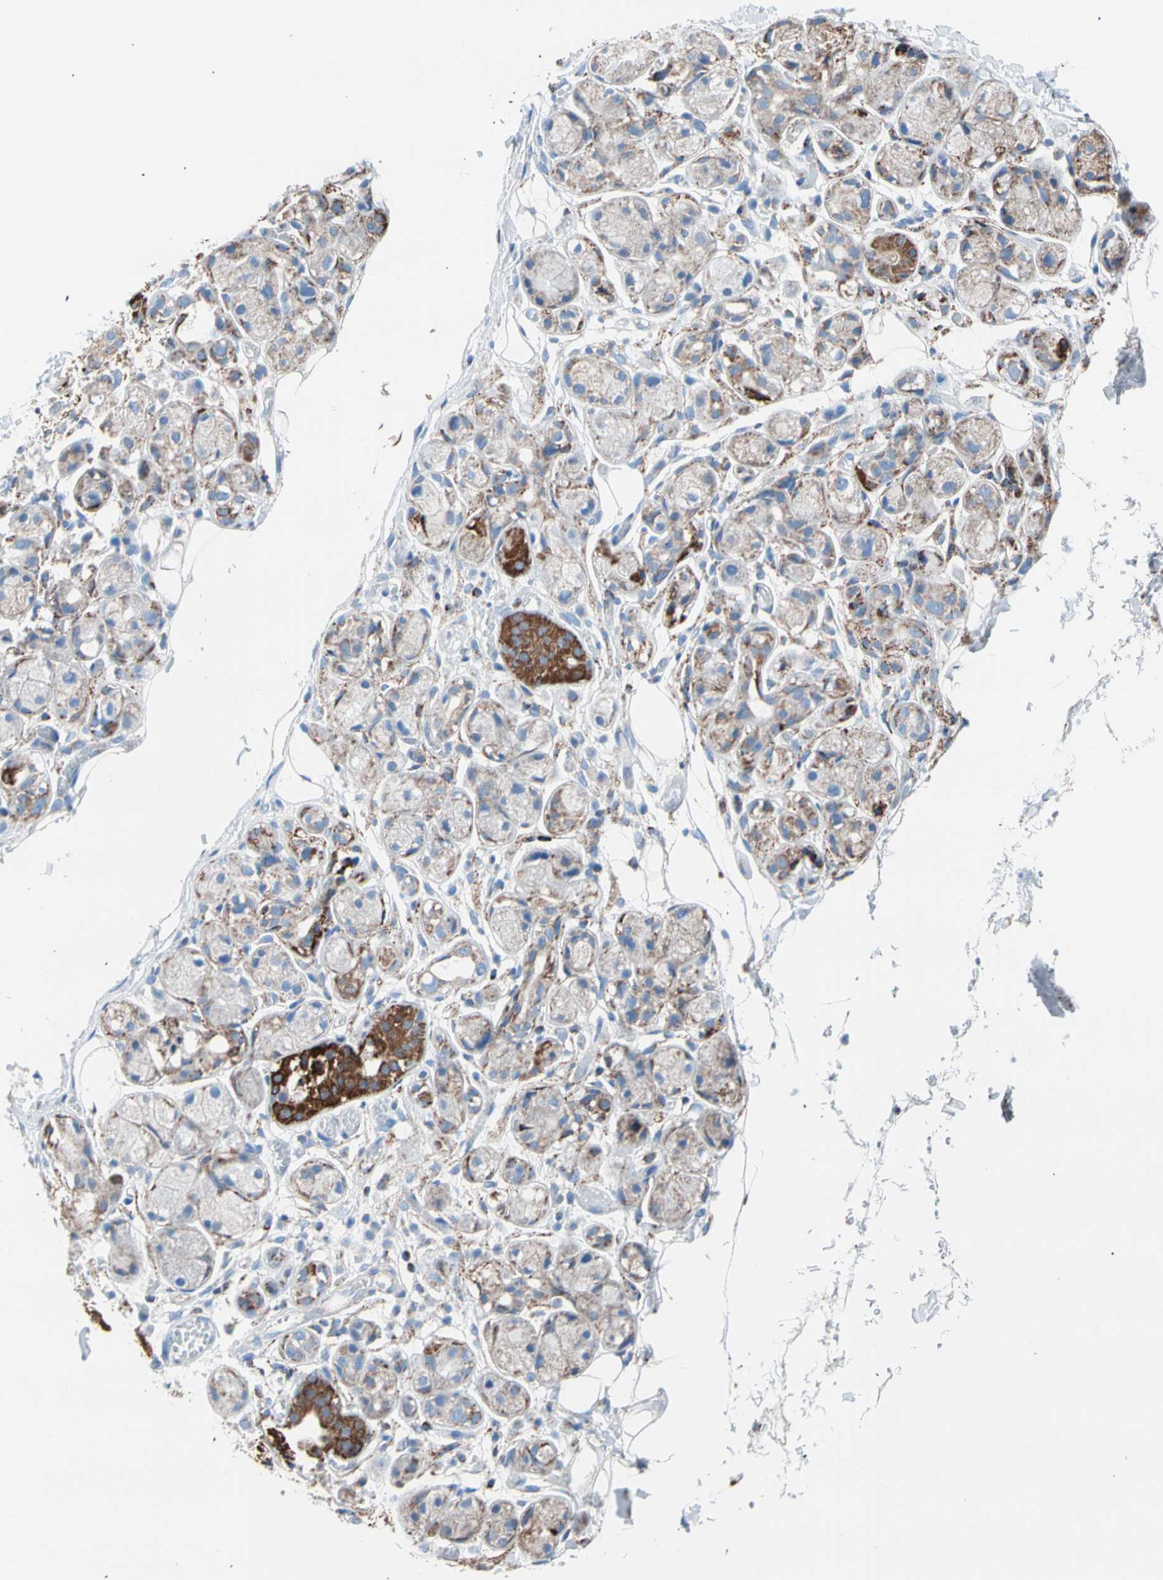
{"staining": {"intensity": "negative", "quantity": "none", "location": "none"}, "tissue": "adipose tissue", "cell_type": "Adipocytes", "image_type": "normal", "snomed": [{"axis": "morphology", "description": "Normal tissue, NOS"}, {"axis": "morphology", "description": "Inflammation, NOS"}, {"axis": "topography", "description": "Vascular tissue"}, {"axis": "topography", "description": "Salivary gland"}], "caption": "High power microscopy photomicrograph of an IHC histopathology image of benign adipose tissue, revealing no significant expression in adipocytes. (DAB immunohistochemistry with hematoxylin counter stain).", "gene": "HK1", "patient": {"sex": "female", "age": 75}}